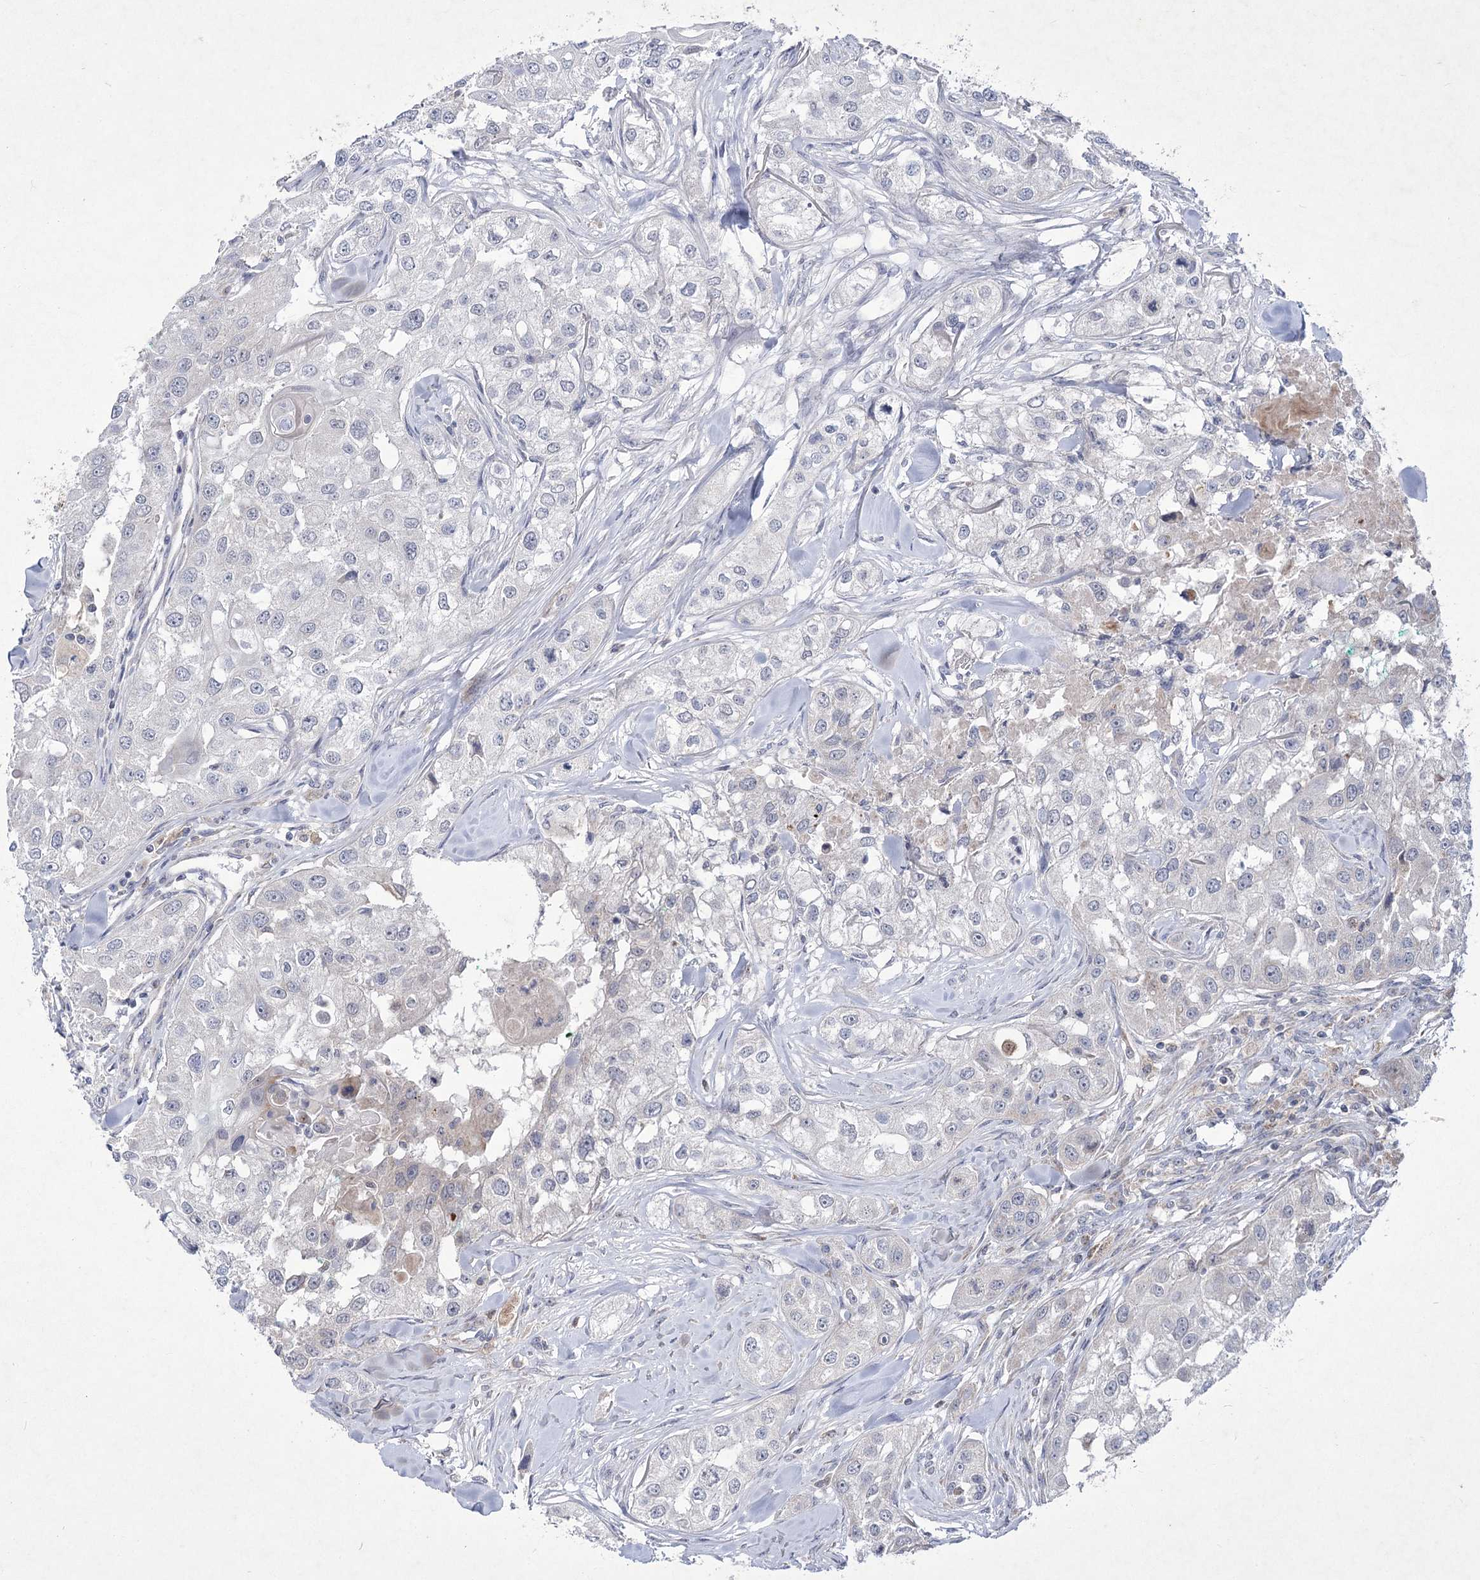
{"staining": {"intensity": "negative", "quantity": "none", "location": "none"}, "tissue": "head and neck cancer", "cell_type": "Tumor cells", "image_type": "cancer", "snomed": [{"axis": "morphology", "description": "Normal tissue, NOS"}, {"axis": "morphology", "description": "Squamous cell carcinoma, NOS"}, {"axis": "topography", "description": "Skeletal muscle"}, {"axis": "topography", "description": "Head-Neck"}], "caption": "Immunohistochemistry of human head and neck cancer shows no expression in tumor cells.", "gene": "PDHB", "patient": {"sex": "male", "age": 51}}